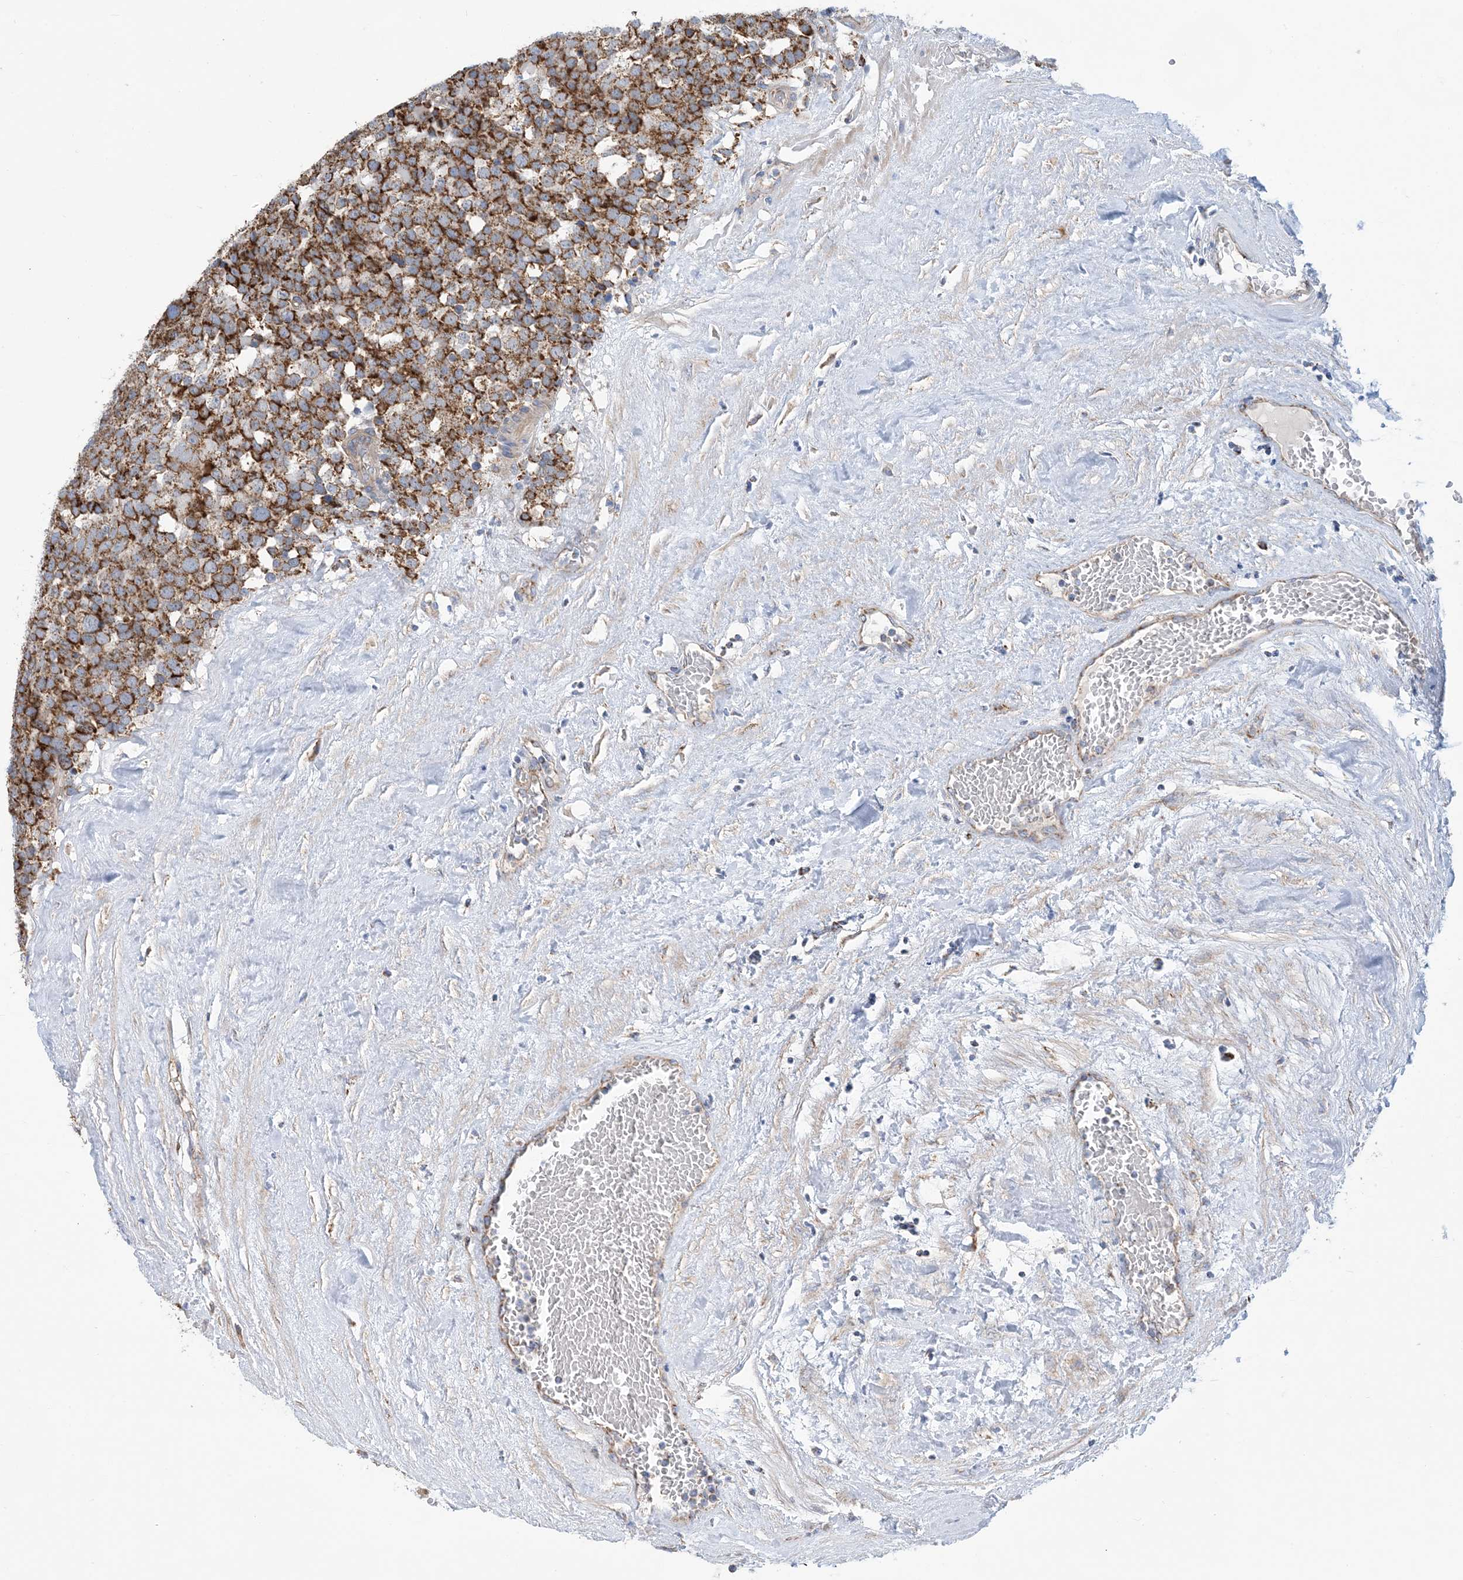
{"staining": {"intensity": "strong", "quantity": ">75%", "location": "cytoplasmic/membranous"}, "tissue": "testis cancer", "cell_type": "Tumor cells", "image_type": "cancer", "snomed": [{"axis": "morphology", "description": "Seminoma, NOS"}, {"axis": "topography", "description": "Testis"}], "caption": "Protein expression by immunohistochemistry (IHC) shows strong cytoplasmic/membranous positivity in about >75% of tumor cells in testis seminoma.", "gene": "PHOSPHO2", "patient": {"sex": "male", "age": 71}}